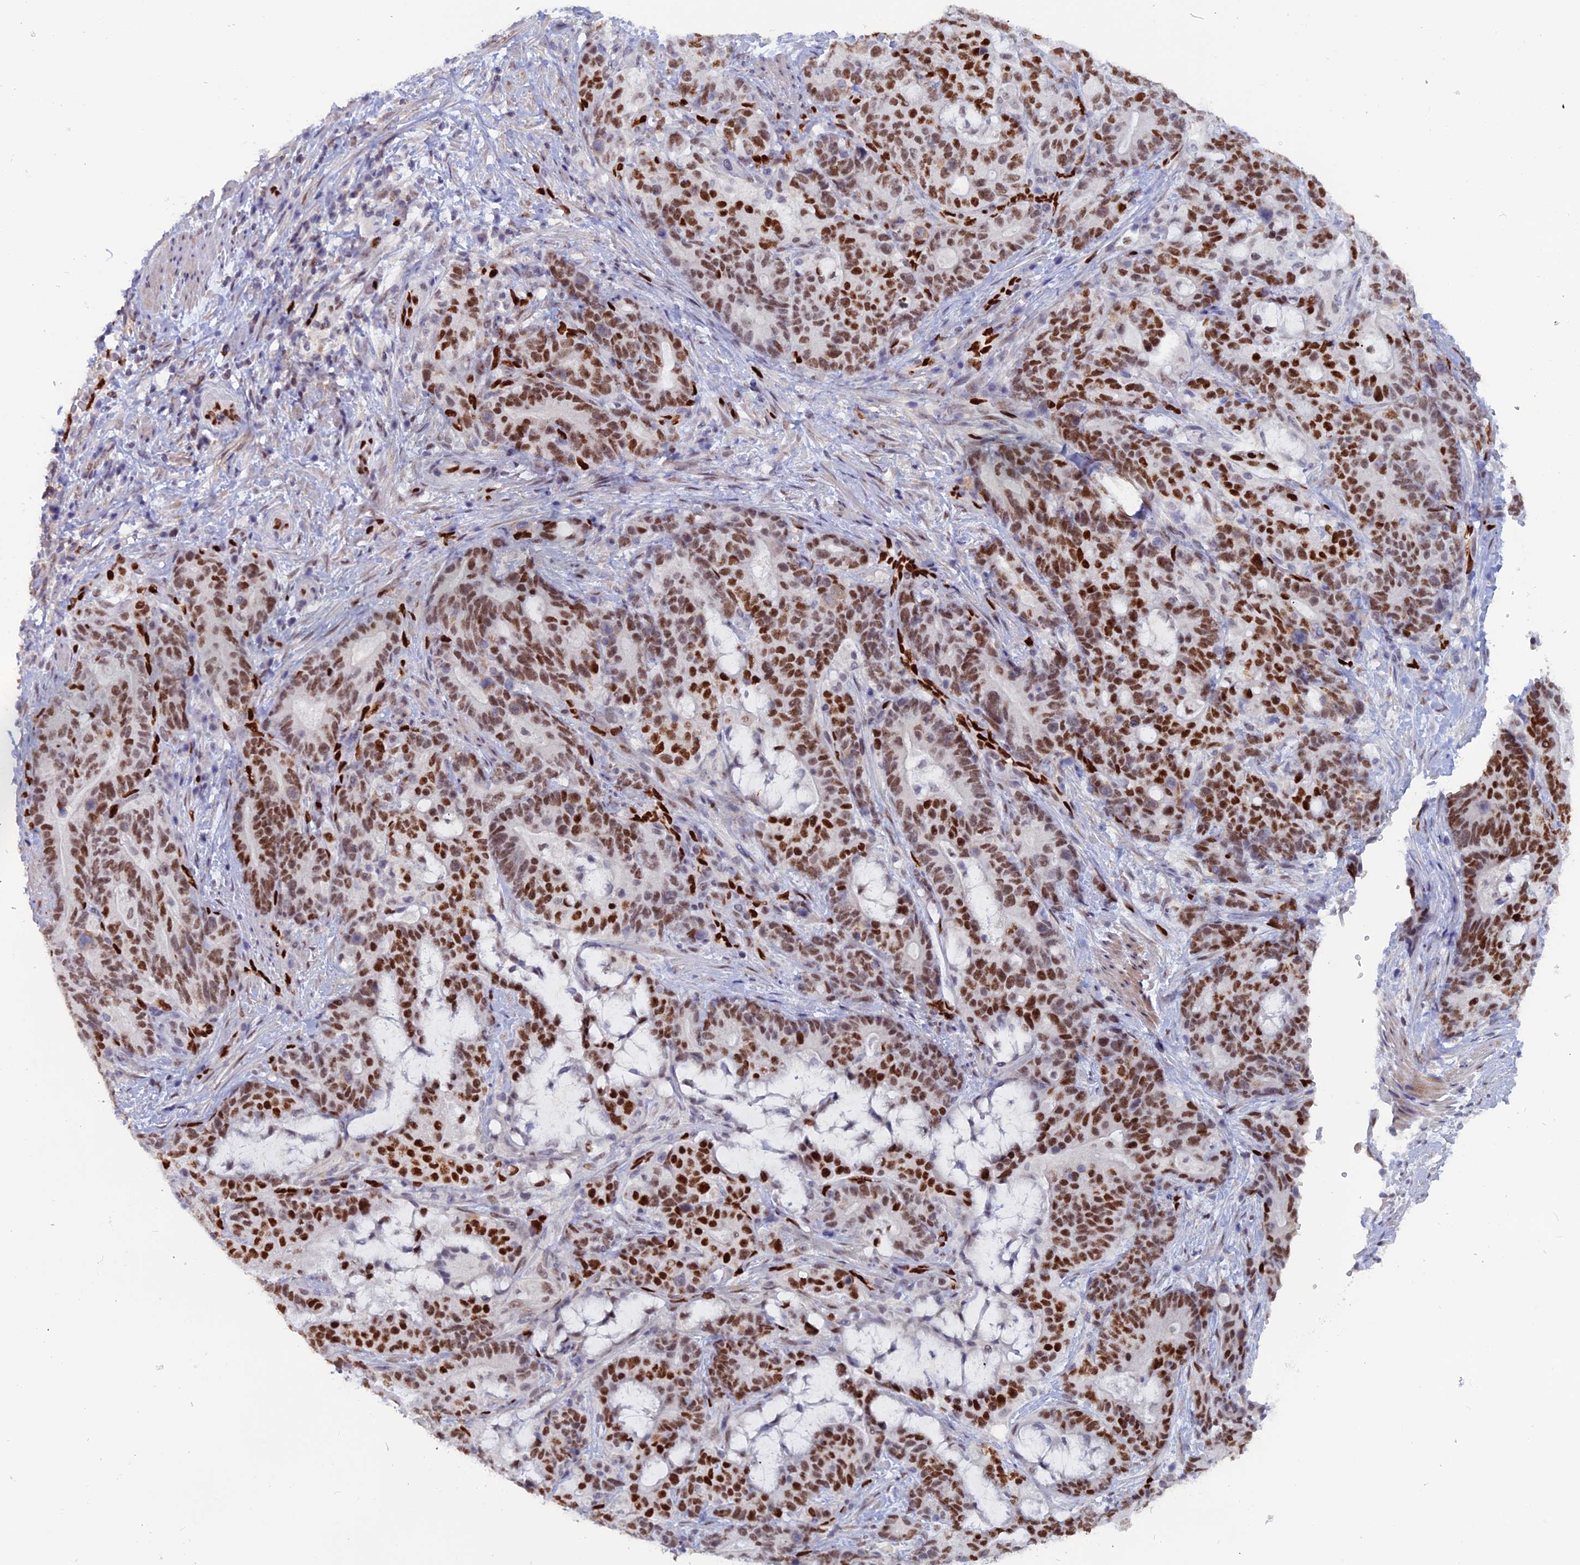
{"staining": {"intensity": "strong", "quantity": ">75%", "location": "nuclear"}, "tissue": "stomach cancer", "cell_type": "Tumor cells", "image_type": "cancer", "snomed": [{"axis": "morphology", "description": "Normal tissue, NOS"}, {"axis": "morphology", "description": "Adenocarcinoma, NOS"}, {"axis": "topography", "description": "Stomach"}], "caption": "Immunohistochemical staining of stomach cancer displays high levels of strong nuclear expression in approximately >75% of tumor cells.", "gene": "NOL4L", "patient": {"sex": "female", "age": 64}}